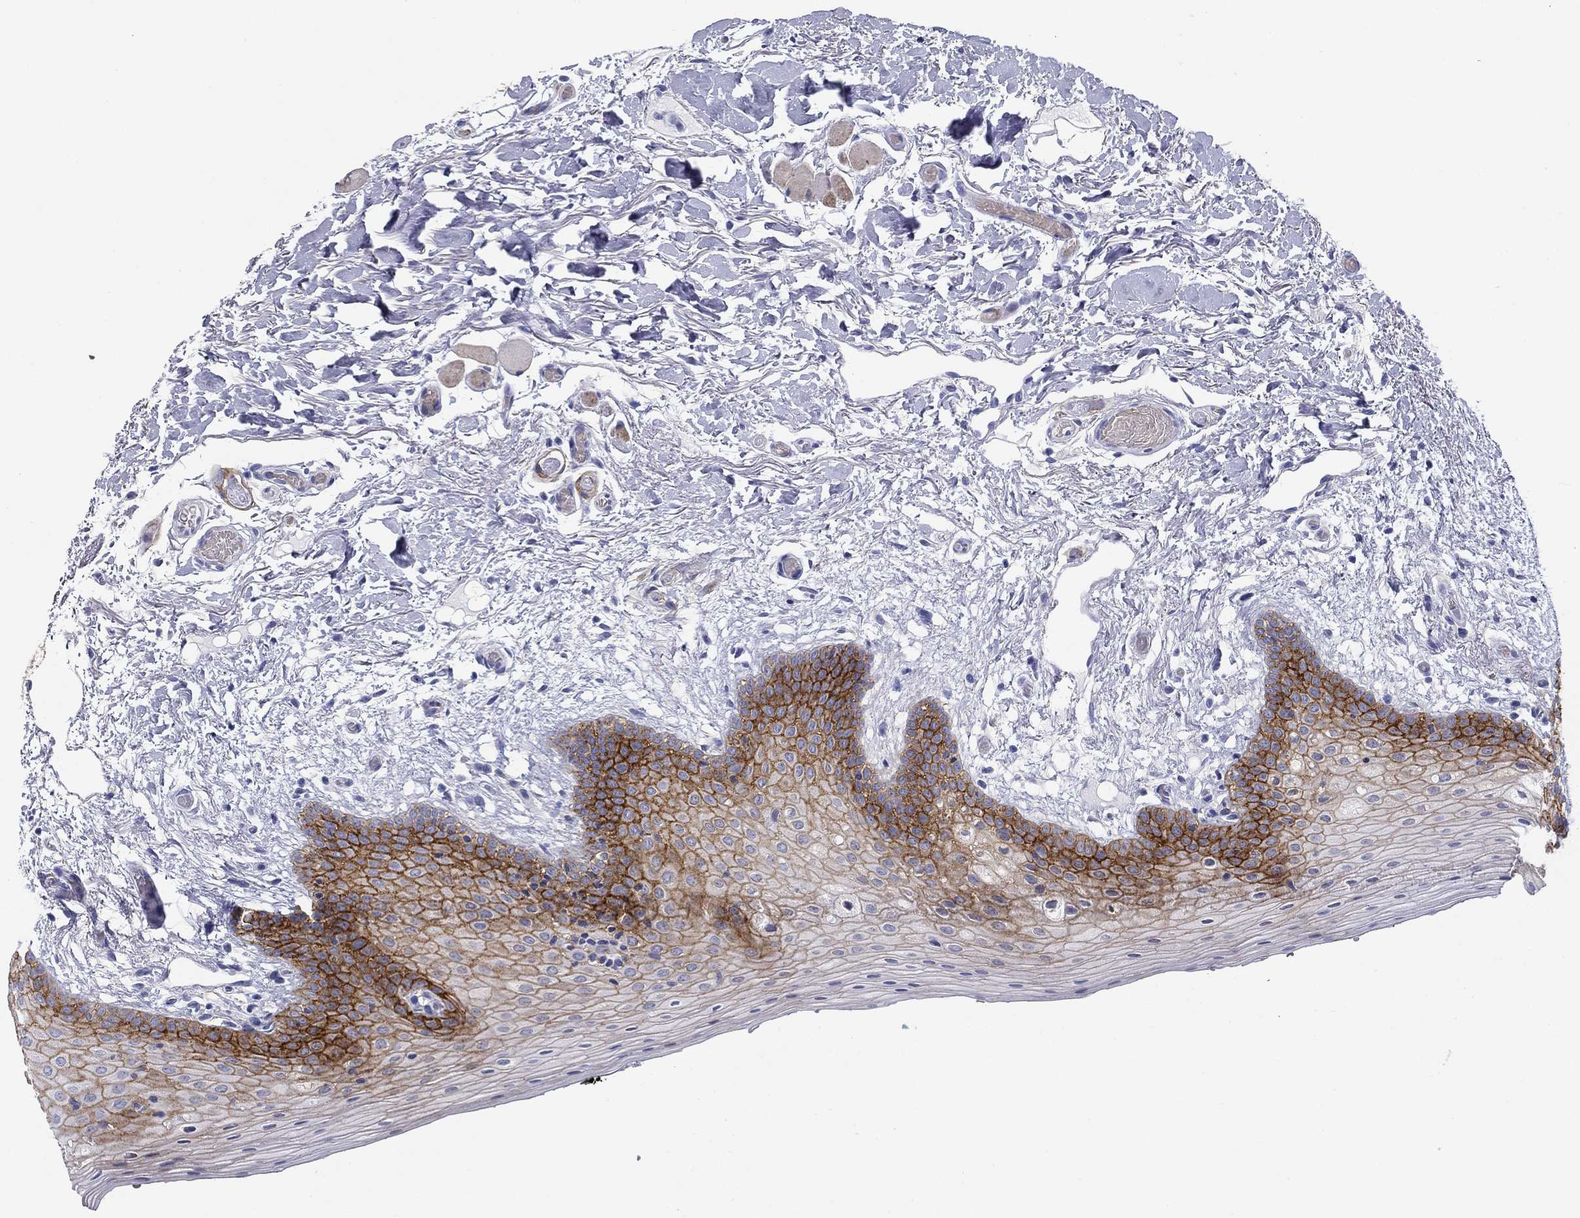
{"staining": {"intensity": "strong", "quantity": "25%-75%", "location": "cytoplasmic/membranous"}, "tissue": "oral mucosa", "cell_type": "Squamous epithelial cells", "image_type": "normal", "snomed": [{"axis": "morphology", "description": "Normal tissue, NOS"}, {"axis": "topography", "description": "Oral tissue"}, {"axis": "topography", "description": "Tounge, NOS"}], "caption": "Immunohistochemical staining of benign oral mucosa displays 25%-75% levels of strong cytoplasmic/membranous protein expression in approximately 25%-75% of squamous epithelial cells. (DAB (3,3'-diaminobenzidine) = brown stain, brightfield microscopy at high magnification).", "gene": "GPC1", "patient": {"sex": "female", "age": 86}}